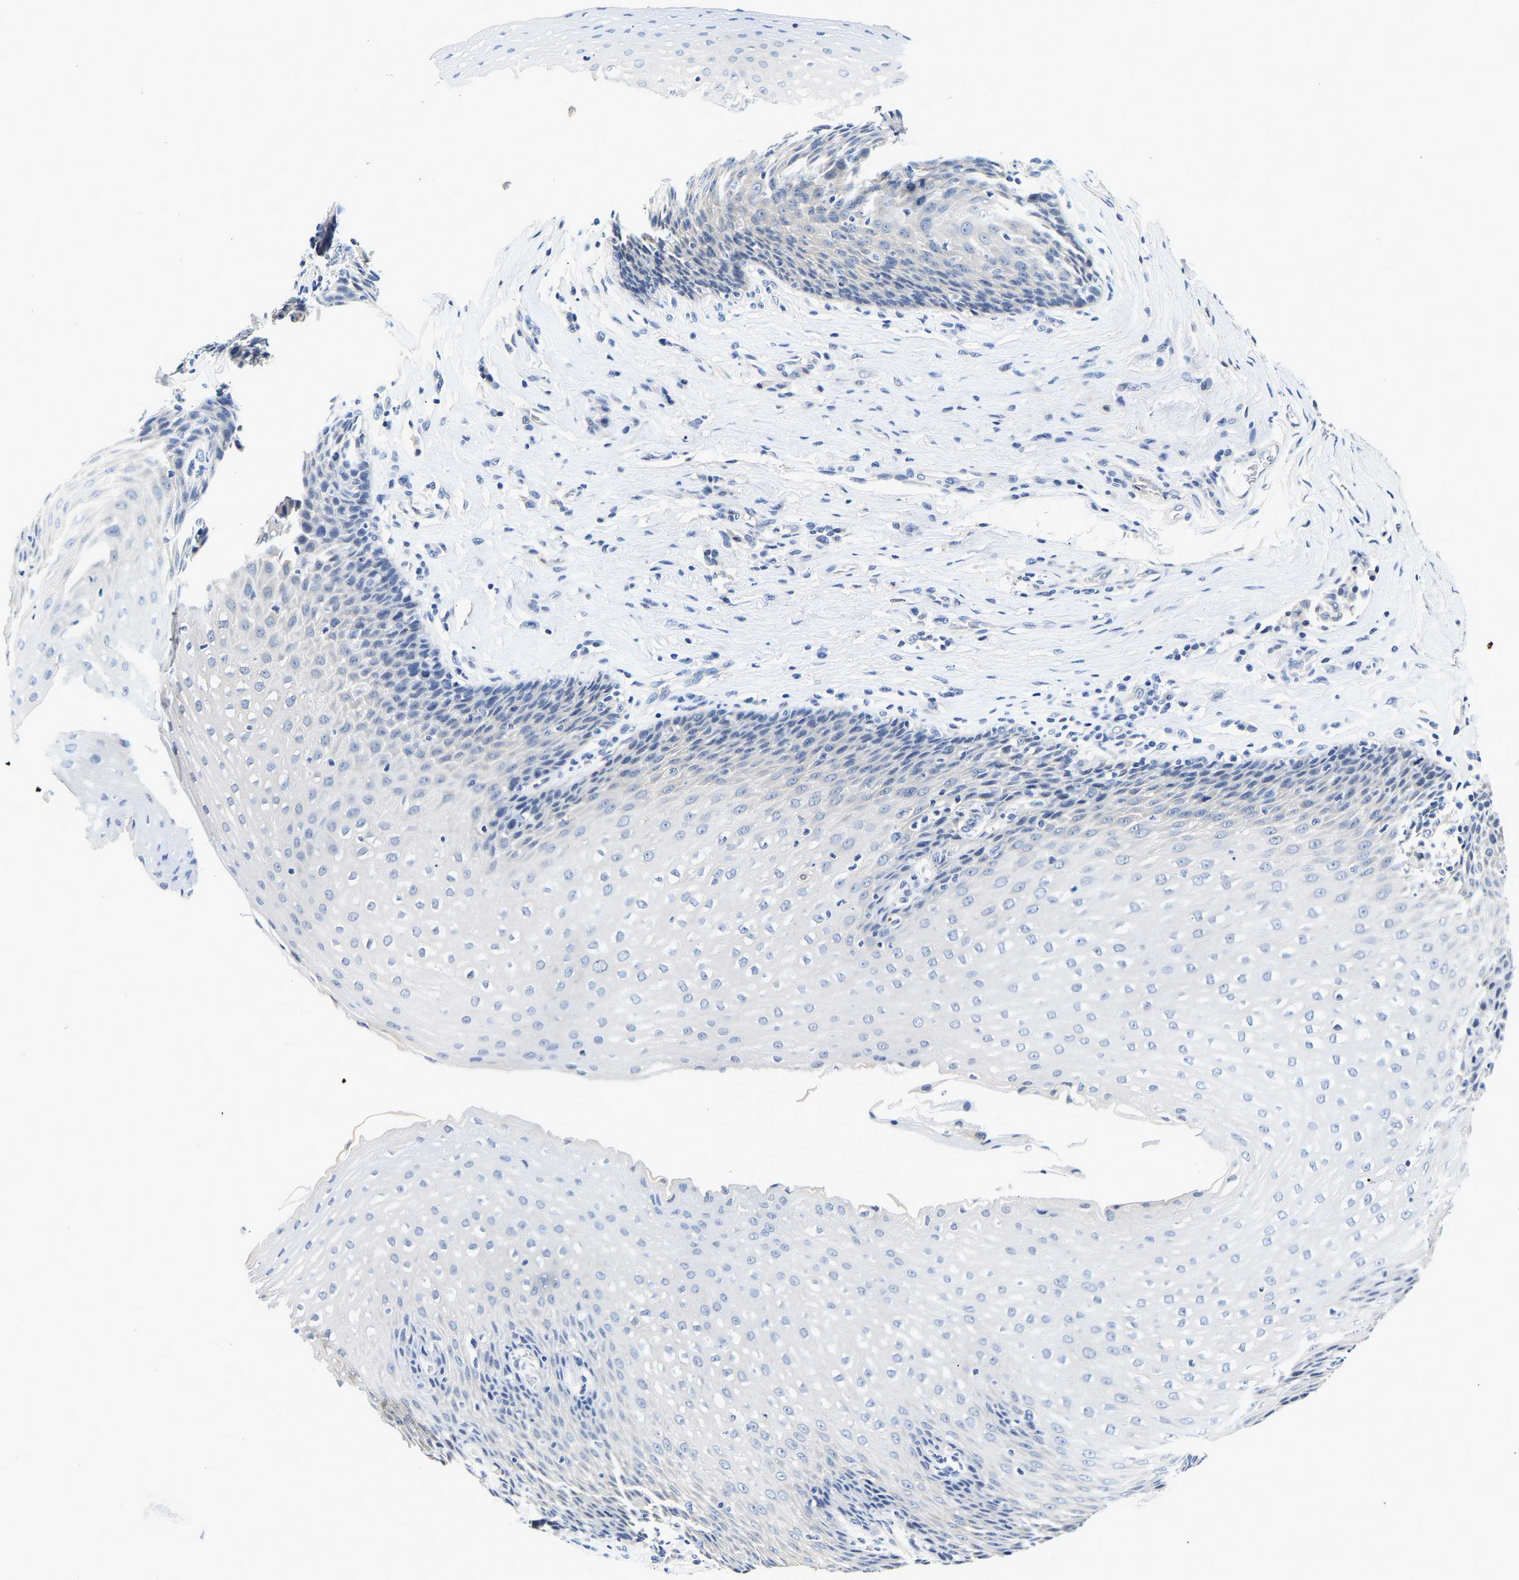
{"staining": {"intensity": "negative", "quantity": "none", "location": "none"}, "tissue": "esophagus", "cell_type": "Squamous epithelial cells", "image_type": "normal", "snomed": [{"axis": "morphology", "description": "Normal tissue, NOS"}, {"axis": "topography", "description": "Esophagus"}], "caption": "DAB (3,3'-diaminobenzidine) immunohistochemical staining of normal human esophagus demonstrates no significant positivity in squamous epithelial cells. (Stains: DAB immunohistochemistry (IHC) with hematoxylin counter stain, Microscopy: brightfield microscopy at high magnification).", "gene": "UCHL3", "patient": {"sex": "female", "age": 61}}